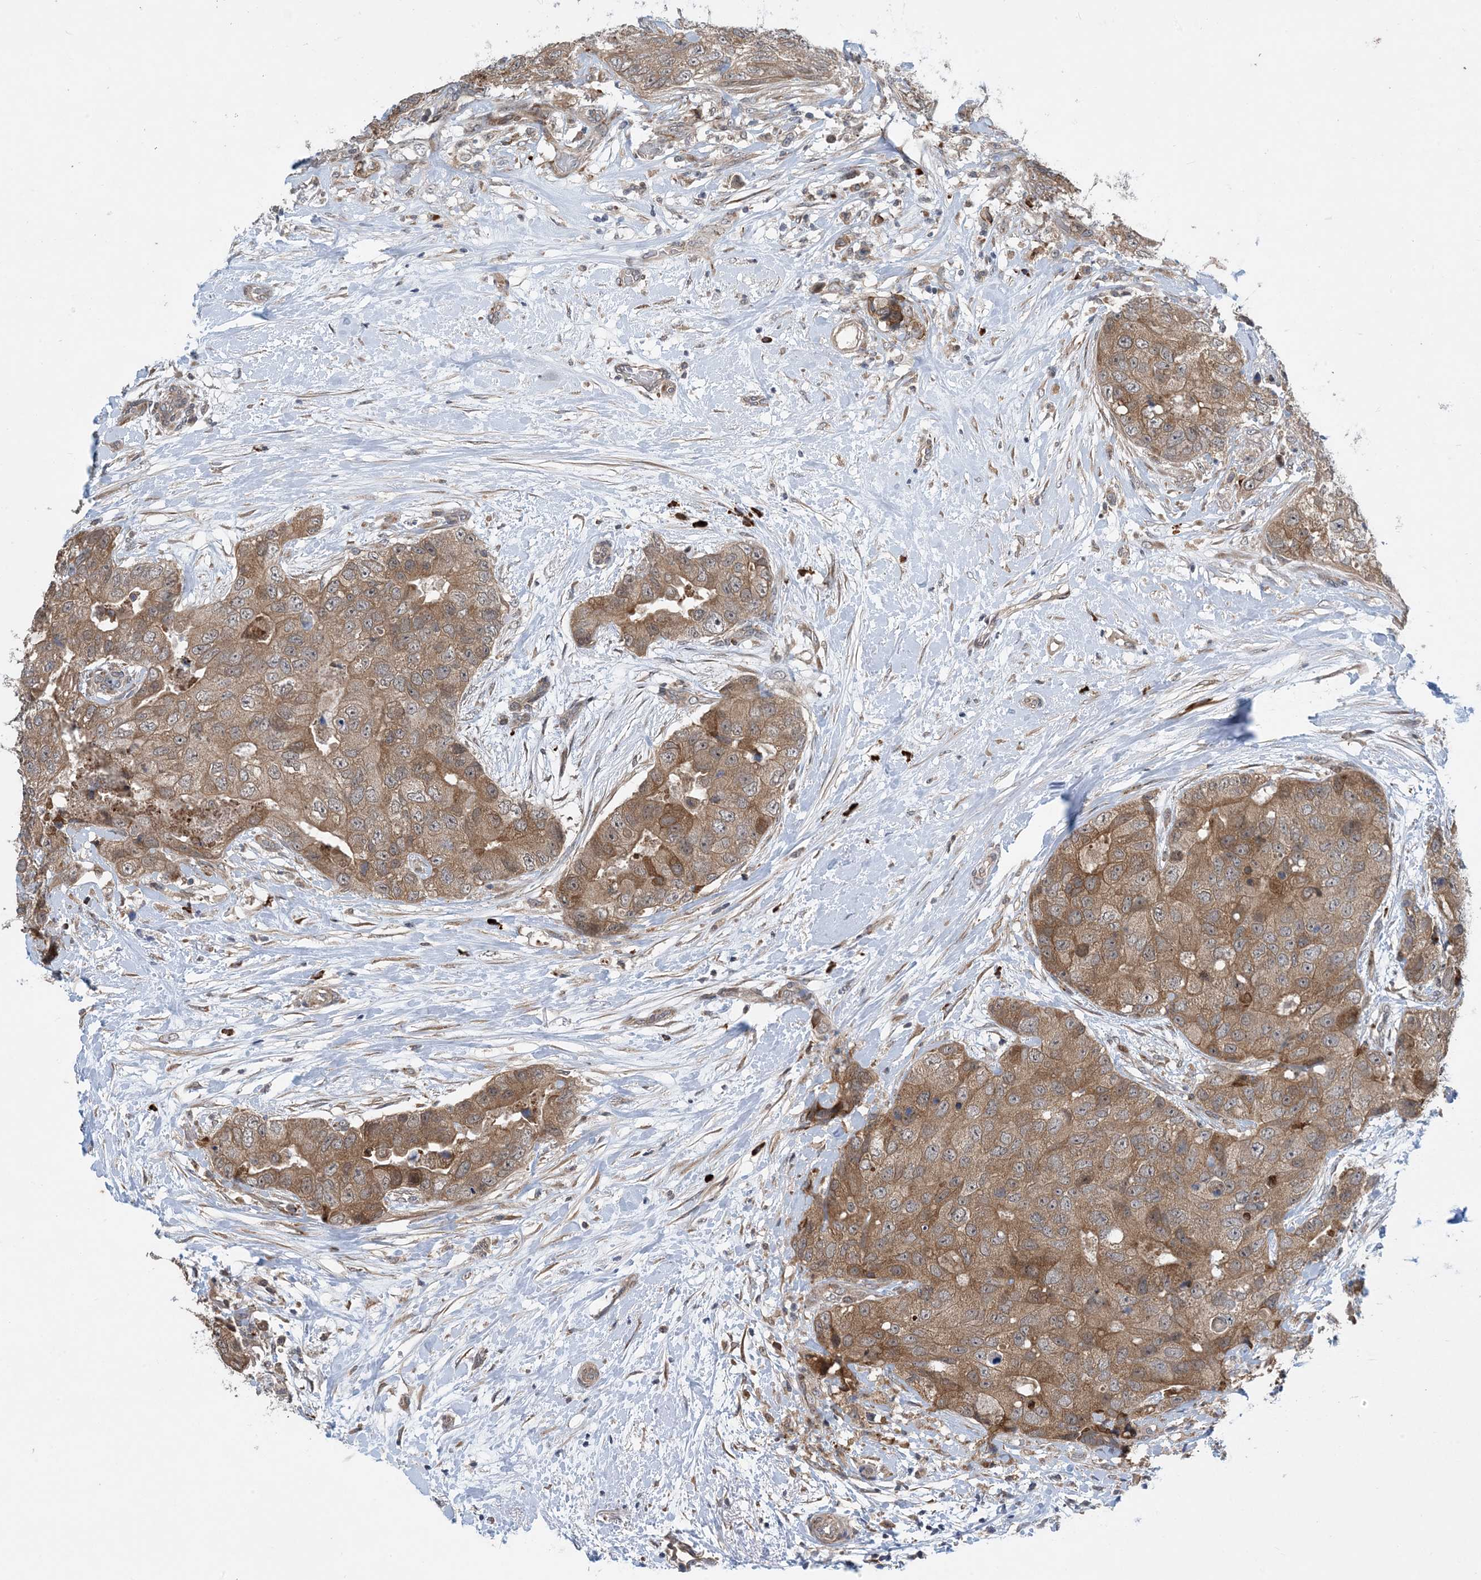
{"staining": {"intensity": "moderate", "quantity": ">75%", "location": "cytoplasmic/membranous"}, "tissue": "breast cancer", "cell_type": "Tumor cells", "image_type": "cancer", "snomed": [{"axis": "morphology", "description": "Duct carcinoma"}, {"axis": "topography", "description": "Breast"}], "caption": "Immunohistochemistry (IHC) photomicrograph of human breast intraductal carcinoma stained for a protein (brown), which exhibits medium levels of moderate cytoplasmic/membranous staining in approximately >75% of tumor cells.", "gene": "PHOSPHO2", "patient": {"sex": "female", "age": 62}}